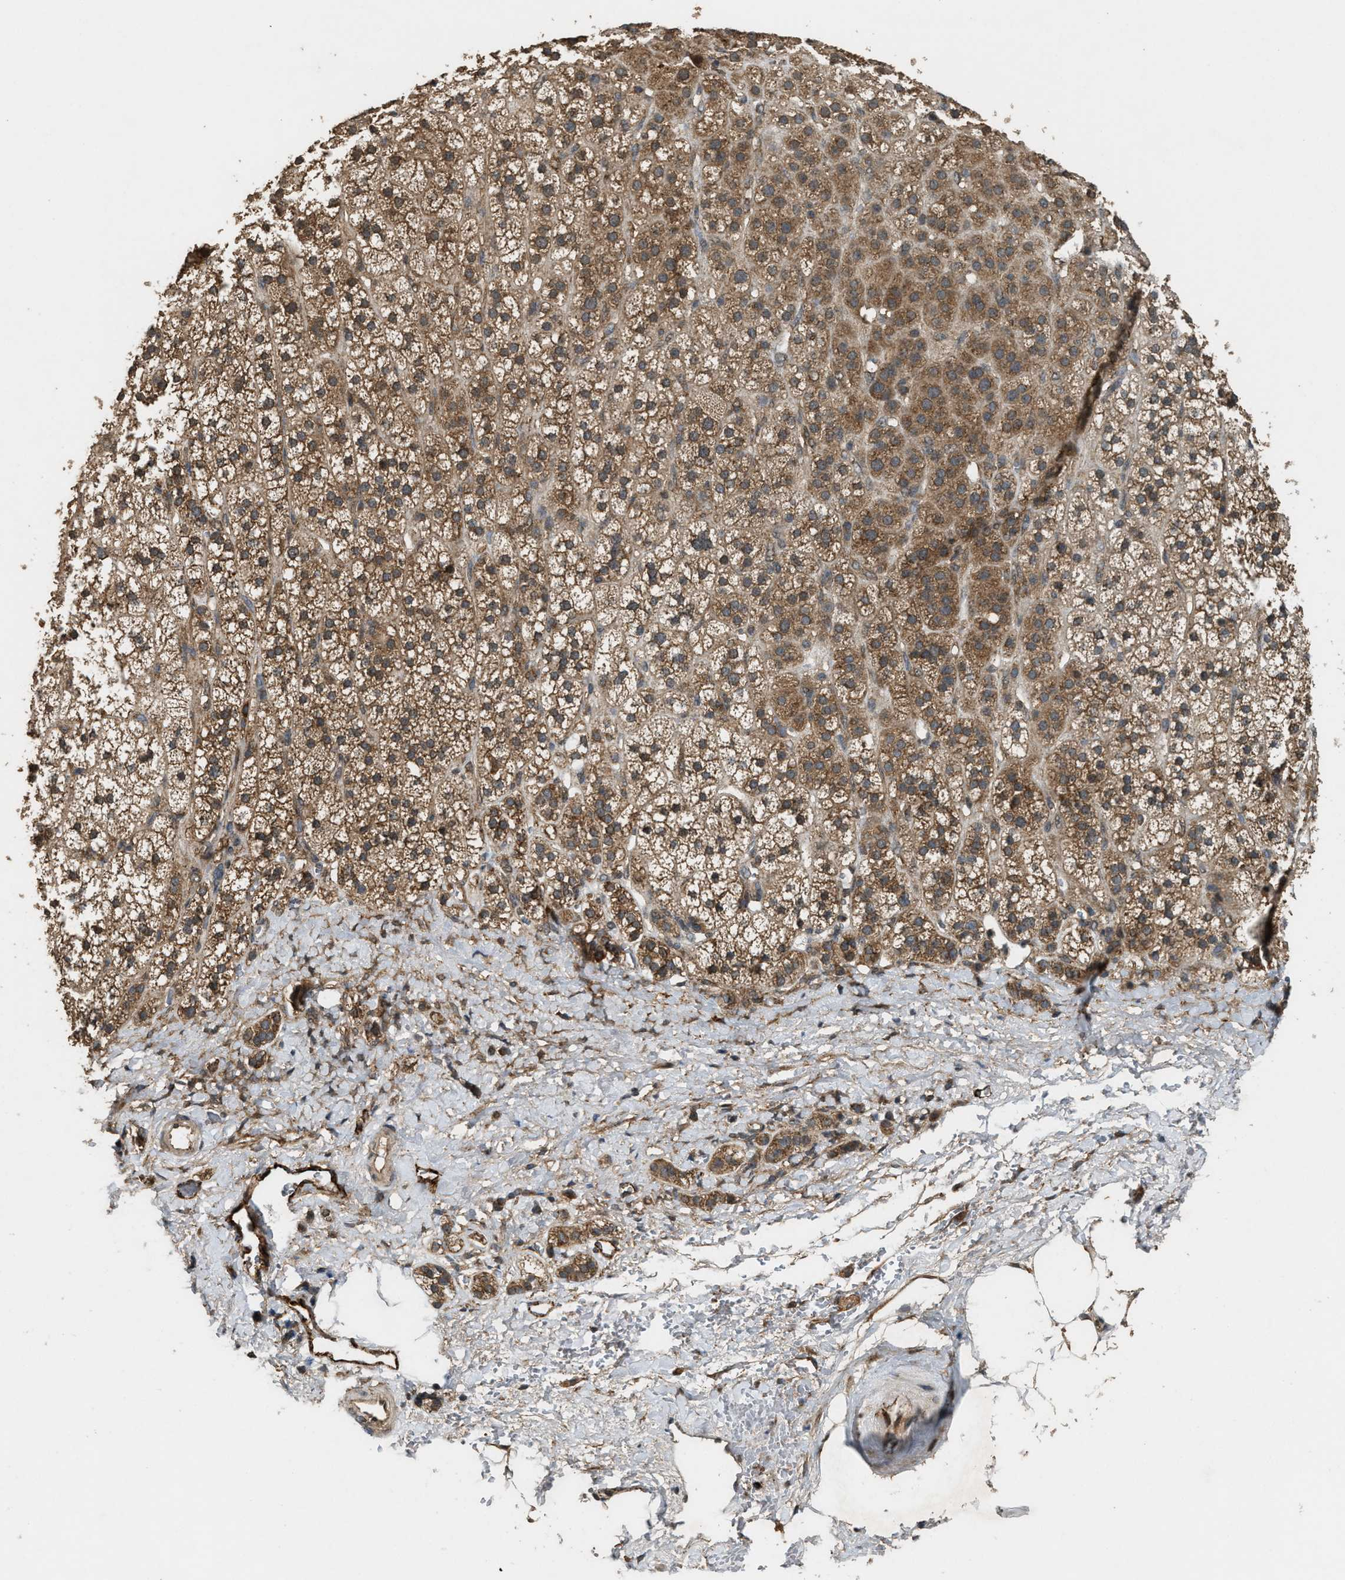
{"staining": {"intensity": "moderate", "quantity": ">75%", "location": "cytoplasmic/membranous"}, "tissue": "adrenal gland", "cell_type": "Glandular cells", "image_type": "normal", "snomed": [{"axis": "morphology", "description": "Normal tissue, NOS"}, {"axis": "topography", "description": "Adrenal gland"}], "caption": "Immunohistochemistry (IHC) (DAB) staining of benign human adrenal gland demonstrates moderate cytoplasmic/membranous protein staining in about >75% of glandular cells. Ihc stains the protein in brown and the nuclei are stained blue.", "gene": "ARHGEF5", "patient": {"sex": "male", "age": 56}}